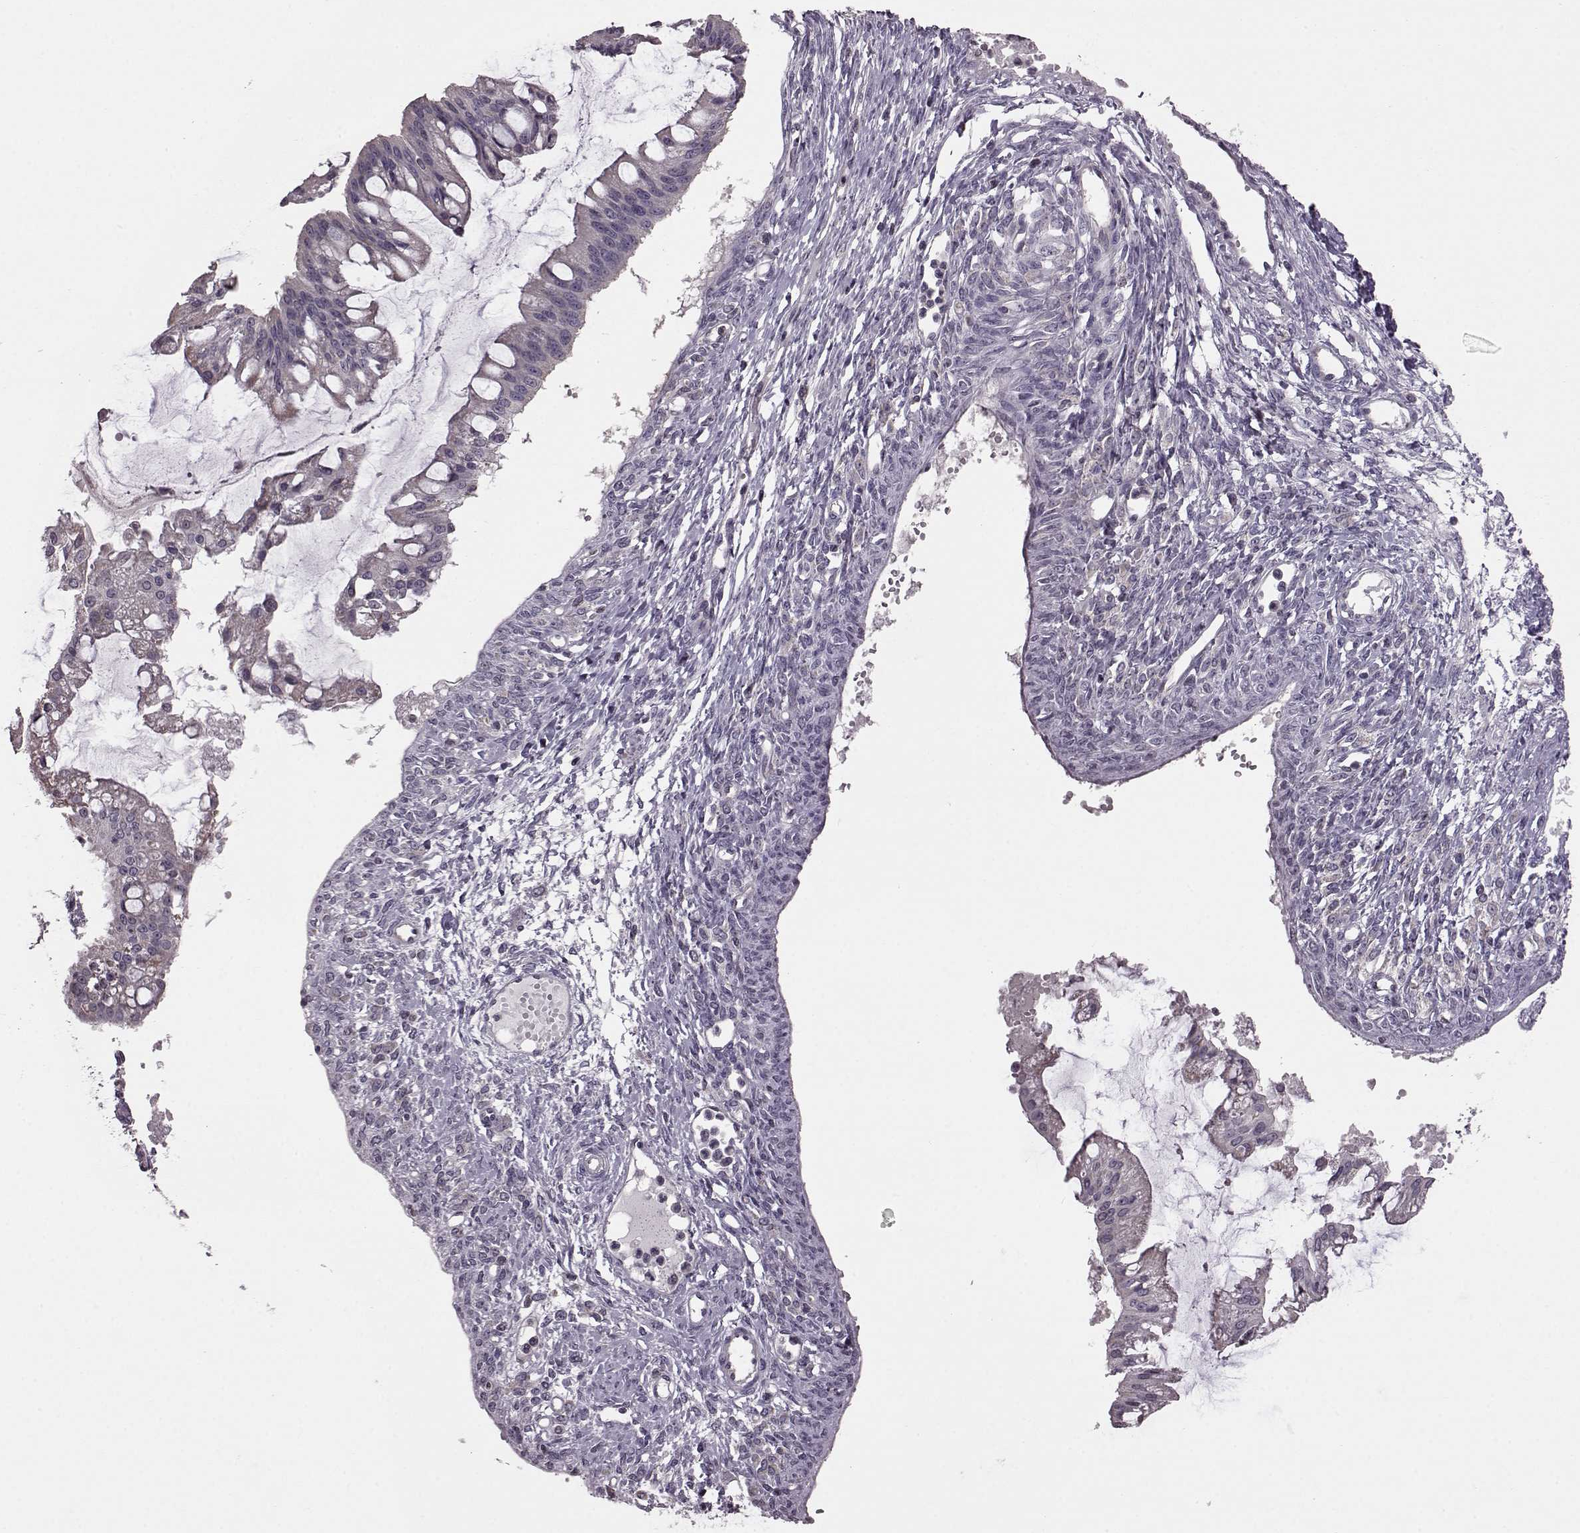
{"staining": {"intensity": "negative", "quantity": "none", "location": "none"}, "tissue": "ovarian cancer", "cell_type": "Tumor cells", "image_type": "cancer", "snomed": [{"axis": "morphology", "description": "Cystadenocarcinoma, mucinous, NOS"}, {"axis": "topography", "description": "Ovary"}], "caption": "IHC of mucinous cystadenocarcinoma (ovarian) shows no positivity in tumor cells.", "gene": "CDC42SE1", "patient": {"sex": "female", "age": 73}}